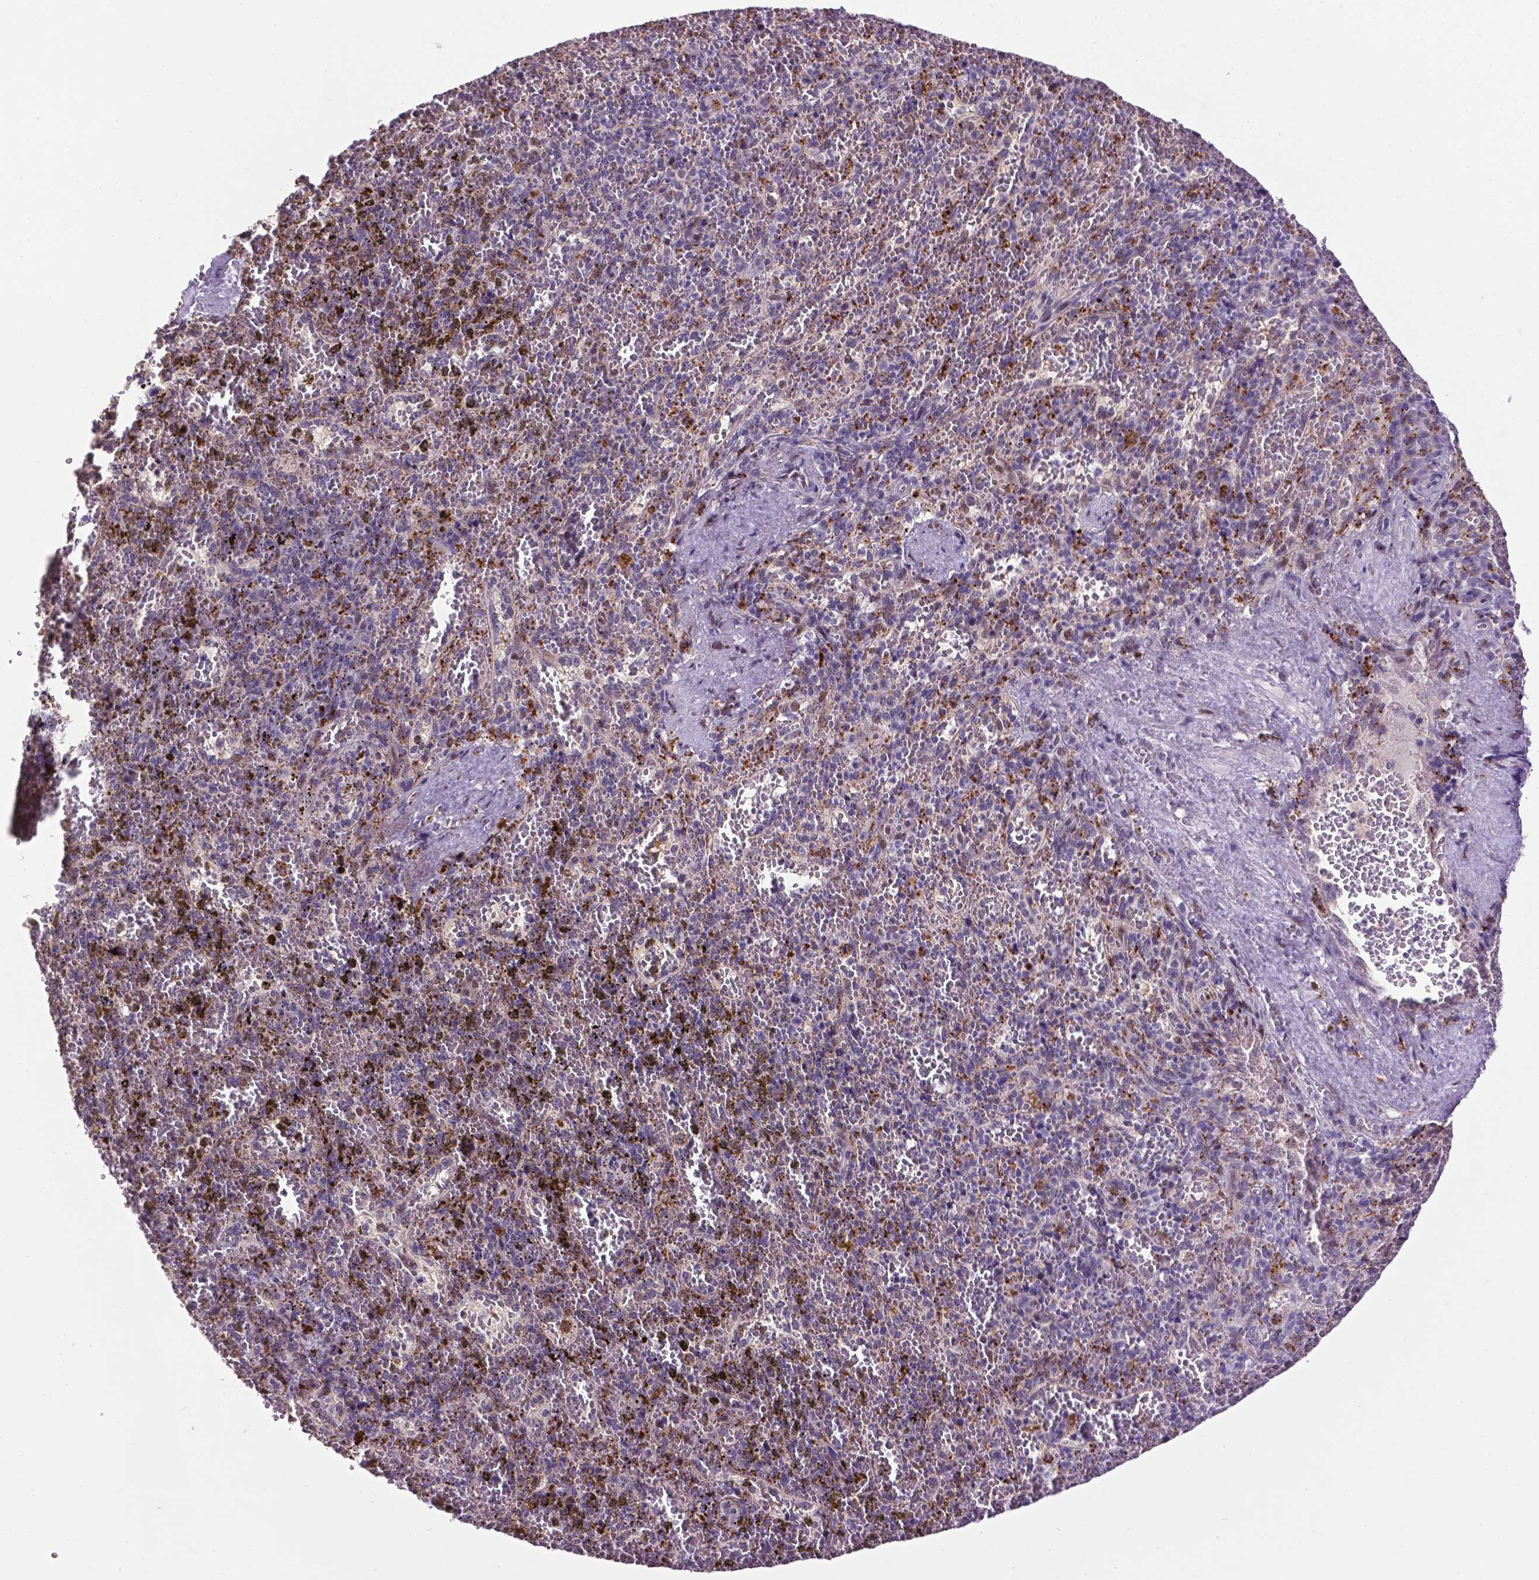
{"staining": {"intensity": "moderate", "quantity": "<25%", "location": "cytoplasmic/membranous,nuclear"}, "tissue": "spleen", "cell_type": "Cells in red pulp", "image_type": "normal", "snomed": [{"axis": "morphology", "description": "Normal tissue, NOS"}, {"axis": "topography", "description": "Spleen"}], "caption": "Protein expression analysis of unremarkable spleen demonstrates moderate cytoplasmic/membranous,nuclear positivity in about <25% of cells in red pulp. Nuclei are stained in blue.", "gene": "SMAD2", "patient": {"sex": "female", "age": 50}}